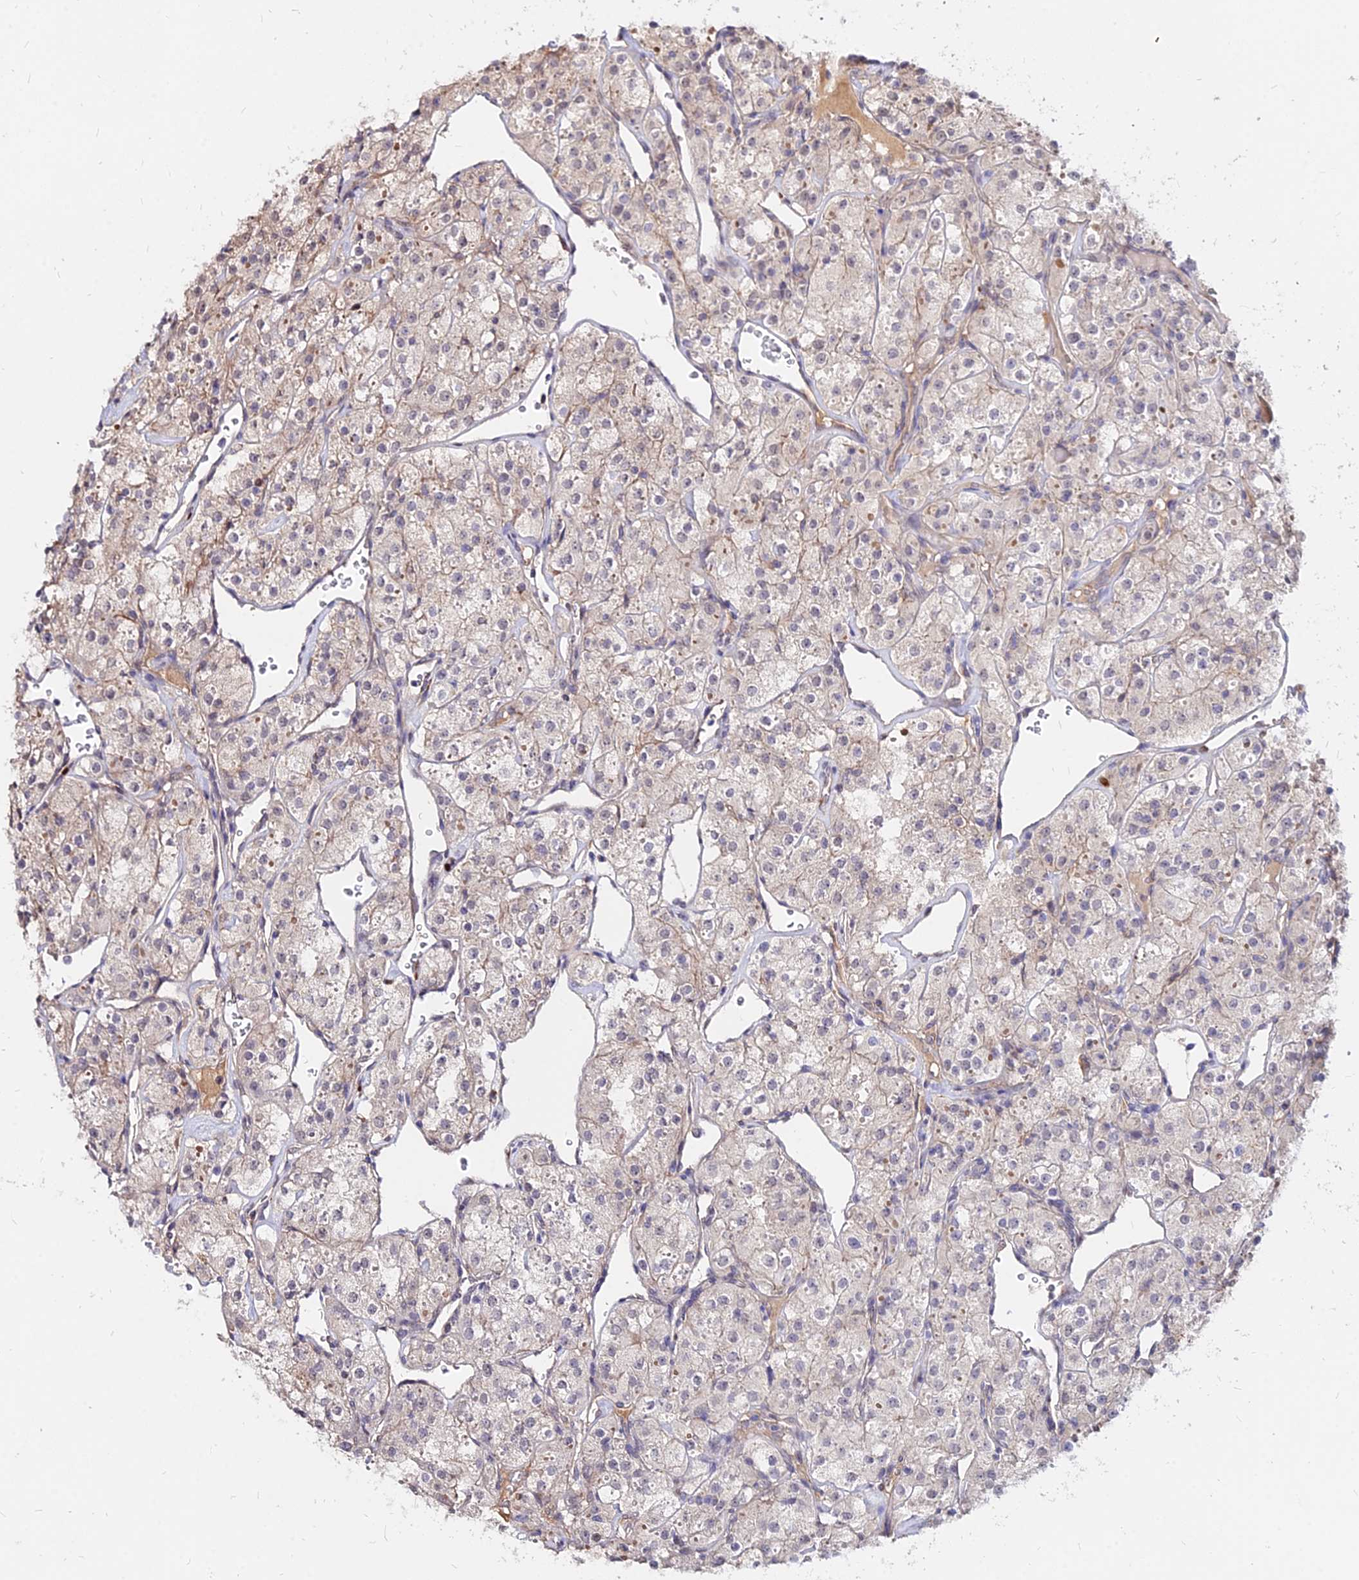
{"staining": {"intensity": "weak", "quantity": "<25%", "location": "cytoplasmic/membranous"}, "tissue": "renal cancer", "cell_type": "Tumor cells", "image_type": "cancer", "snomed": [{"axis": "morphology", "description": "Adenocarcinoma, NOS"}, {"axis": "topography", "description": "Kidney"}], "caption": "High magnification brightfield microscopy of adenocarcinoma (renal) stained with DAB (3,3'-diaminobenzidine) (brown) and counterstained with hematoxylin (blue): tumor cells show no significant positivity.", "gene": "C11orf68", "patient": {"sex": "male", "age": 77}}